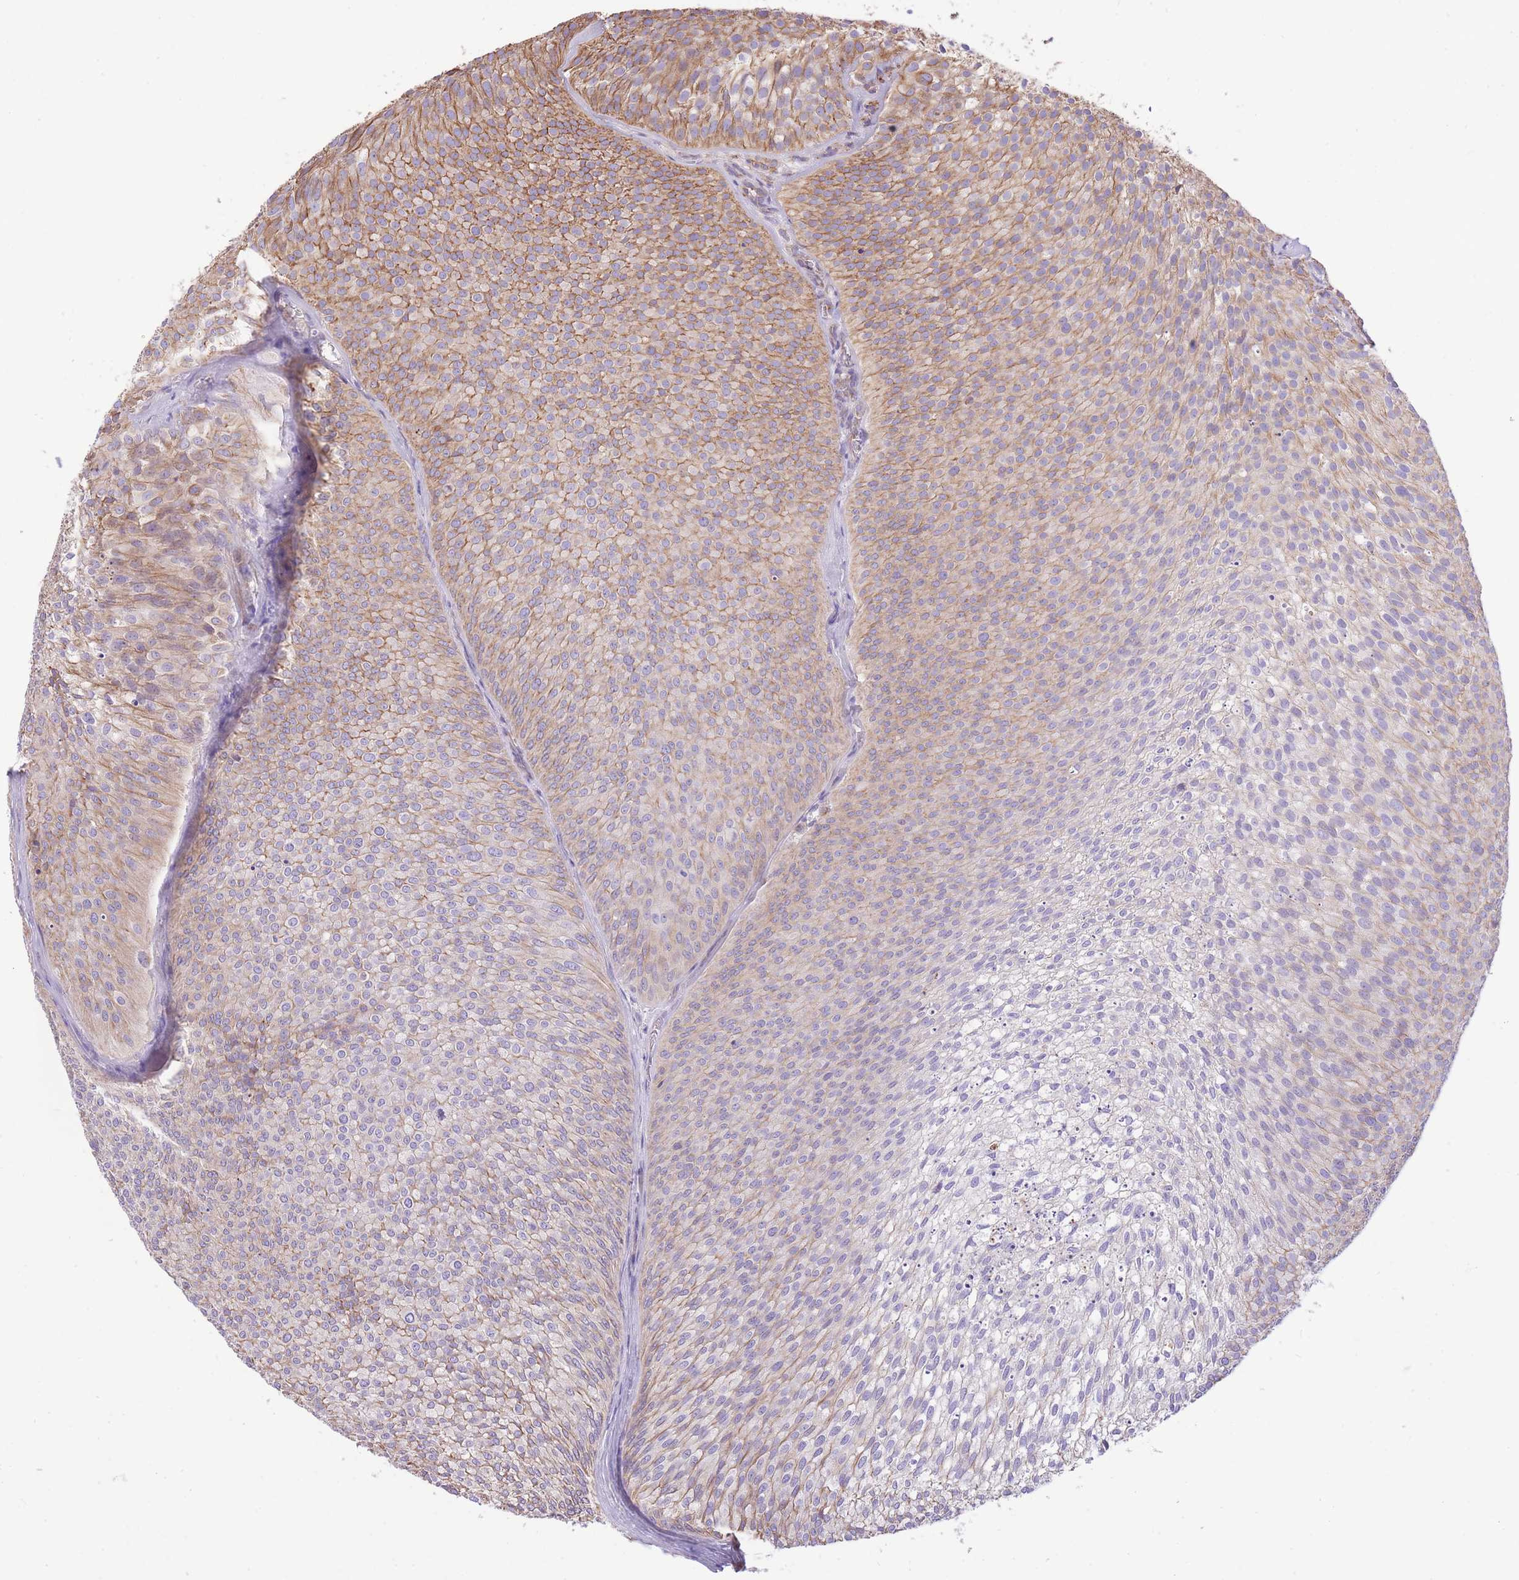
{"staining": {"intensity": "moderate", "quantity": "25%-75%", "location": "cytoplasmic/membranous"}, "tissue": "urothelial cancer", "cell_type": "Tumor cells", "image_type": "cancer", "snomed": [{"axis": "morphology", "description": "Urothelial carcinoma, Low grade"}, {"axis": "topography", "description": "Urinary bladder"}], "caption": "Urothelial cancer was stained to show a protein in brown. There is medium levels of moderate cytoplasmic/membranous positivity in about 25%-75% of tumor cells.", "gene": "RHOU", "patient": {"sex": "male", "age": 91}}